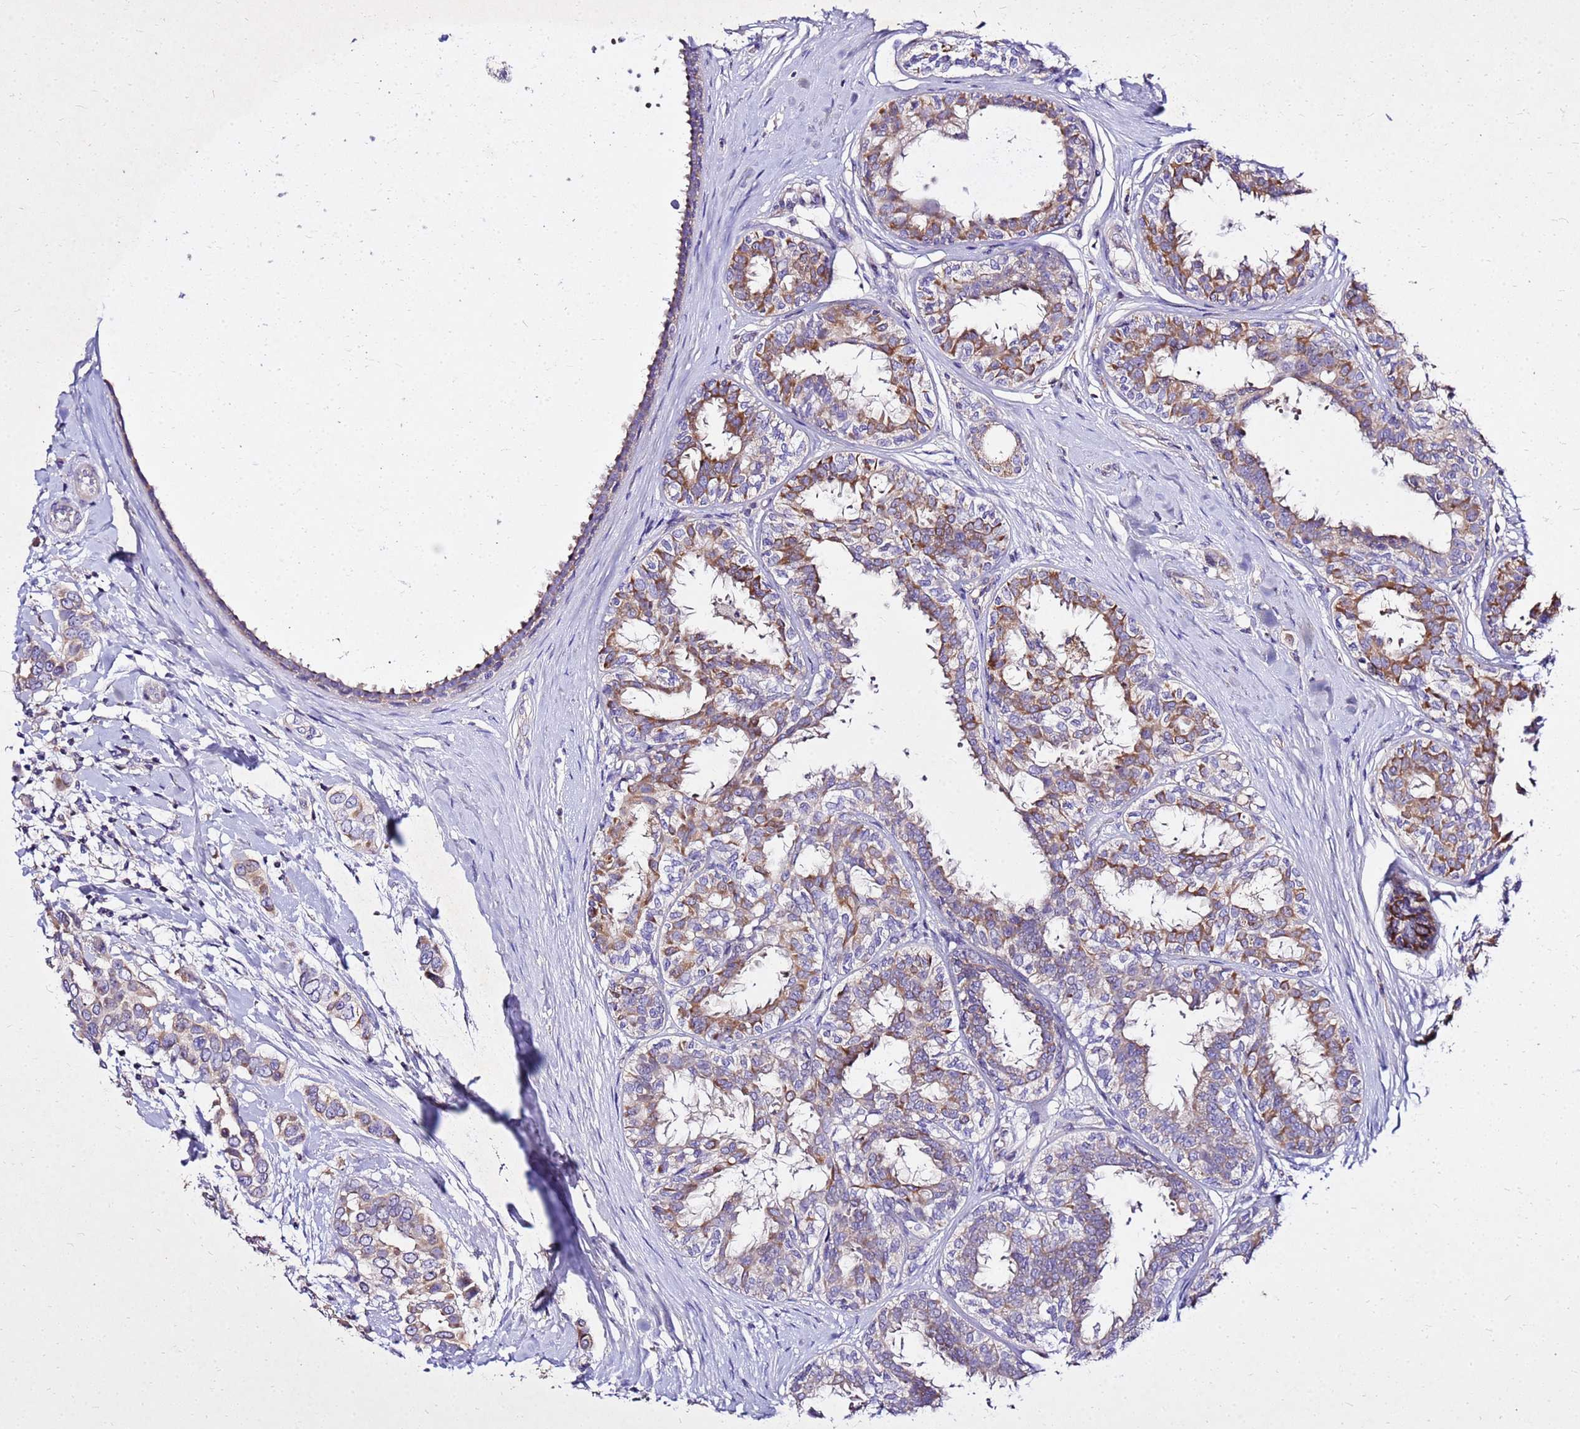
{"staining": {"intensity": "weak", "quantity": "25%-75%", "location": "cytoplasmic/membranous"}, "tissue": "breast cancer", "cell_type": "Tumor cells", "image_type": "cancer", "snomed": [{"axis": "morphology", "description": "Lobular carcinoma"}, {"axis": "topography", "description": "Breast"}], "caption": "Lobular carcinoma (breast) stained with IHC shows weak cytoplasmic/membranous expression in about 25%-75% of tumor cells.", "gene": "COX14", "patient": {"sex": "female", "age": 51}}